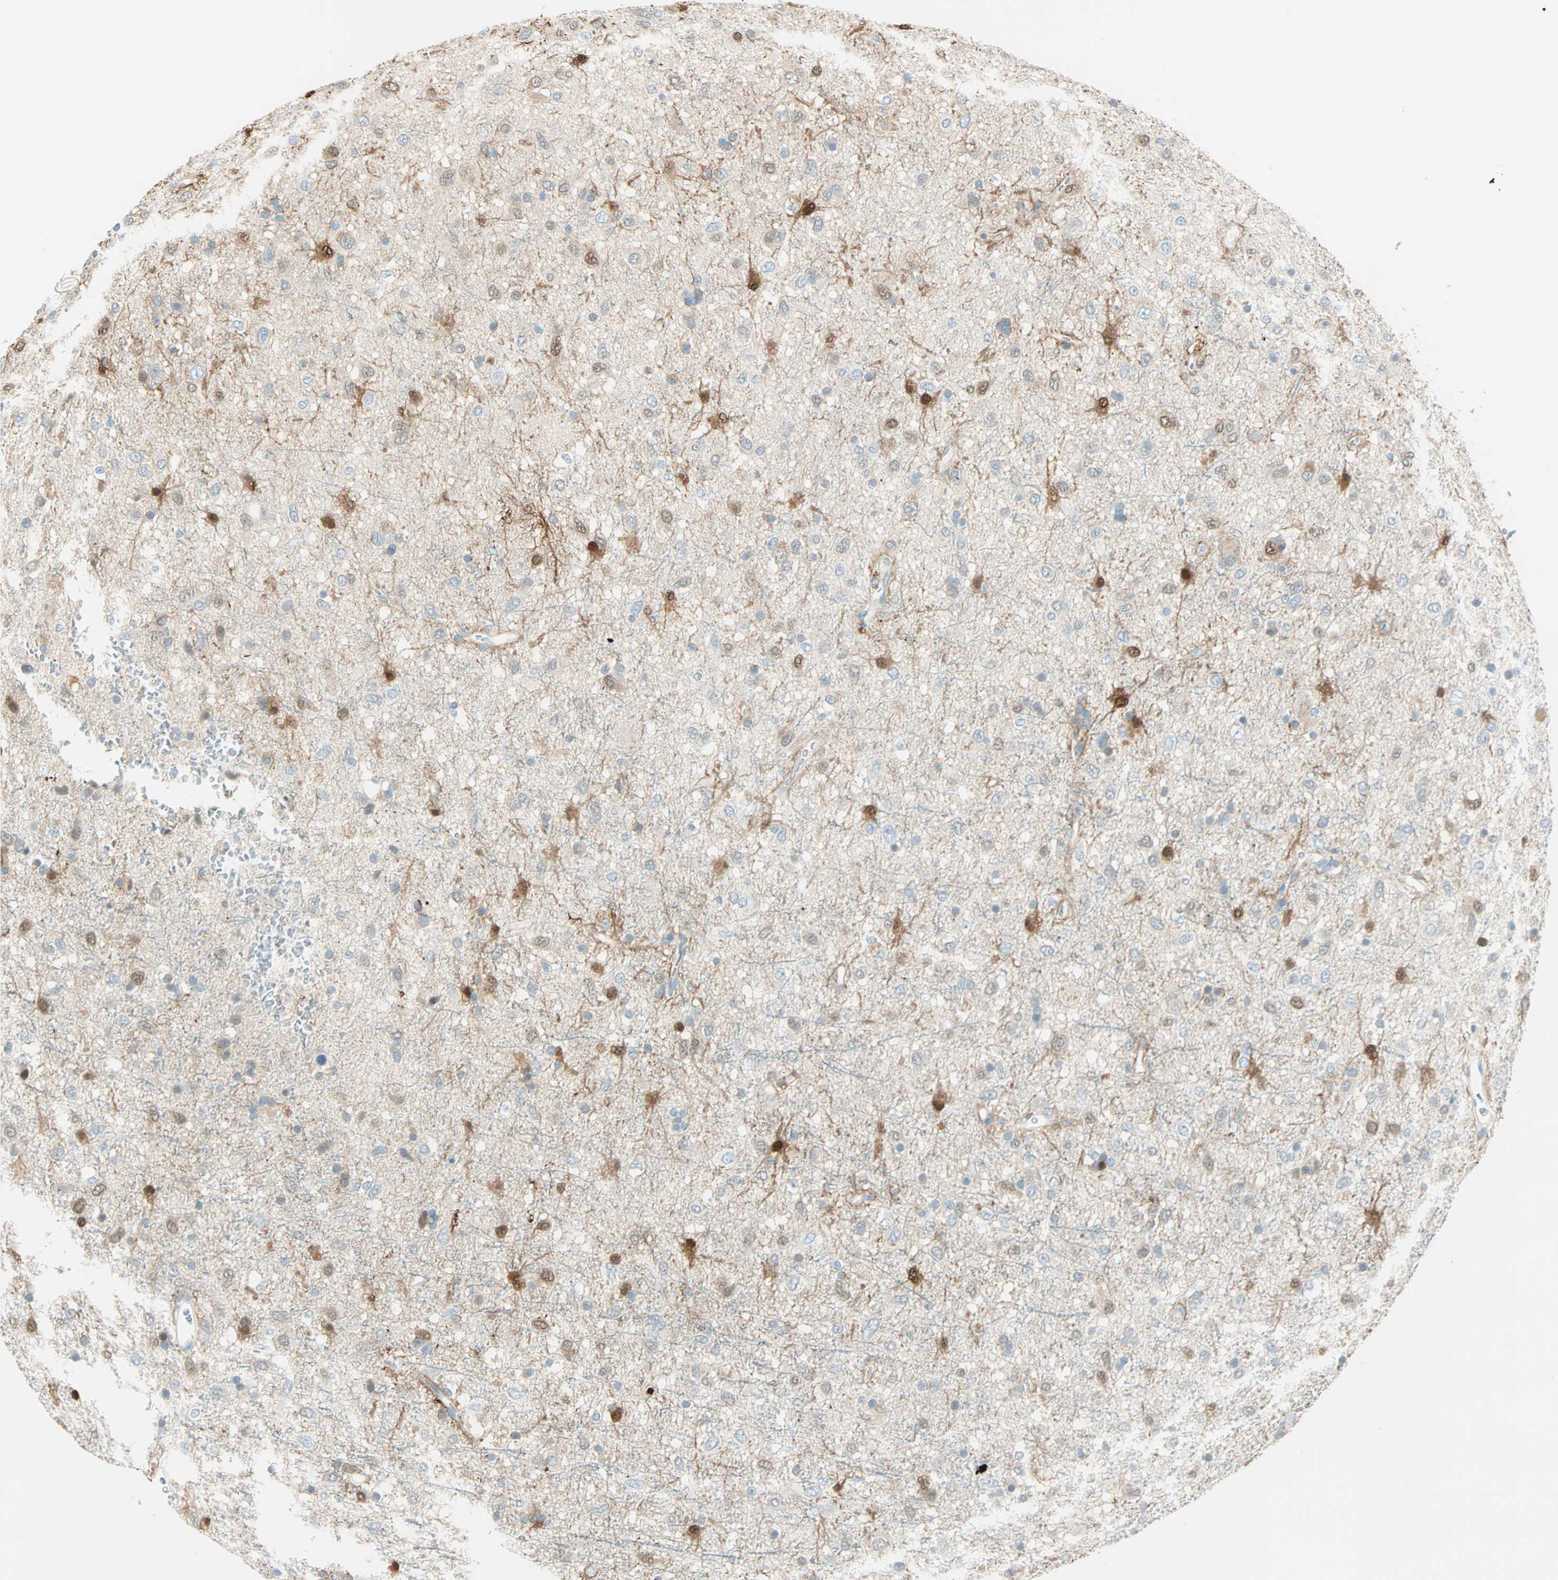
{"staining": {"intensity": "moderate", "quantity": "<25%", "location": "cytoplasmic/membranous,nuclear"}, "tissue": "glioma", "cell_type": "Tumor cells", "image_type": "cancer", "snomed": [{"axis": "morphology", "description": "Glioma, malignant, Low grade"}, {"axis": "topography", "description": "Brain"}], "caption": "Brown immunohistochemical staining in glioma reveals moderate cytoplasmic/membranous and nuclear staining in about <25% of tumor cells. (brown staining indicates protein expression, while blue staining denotes nuclei).", "gene": "S100A1", "patient": {"sex": "male", "age": 77}}